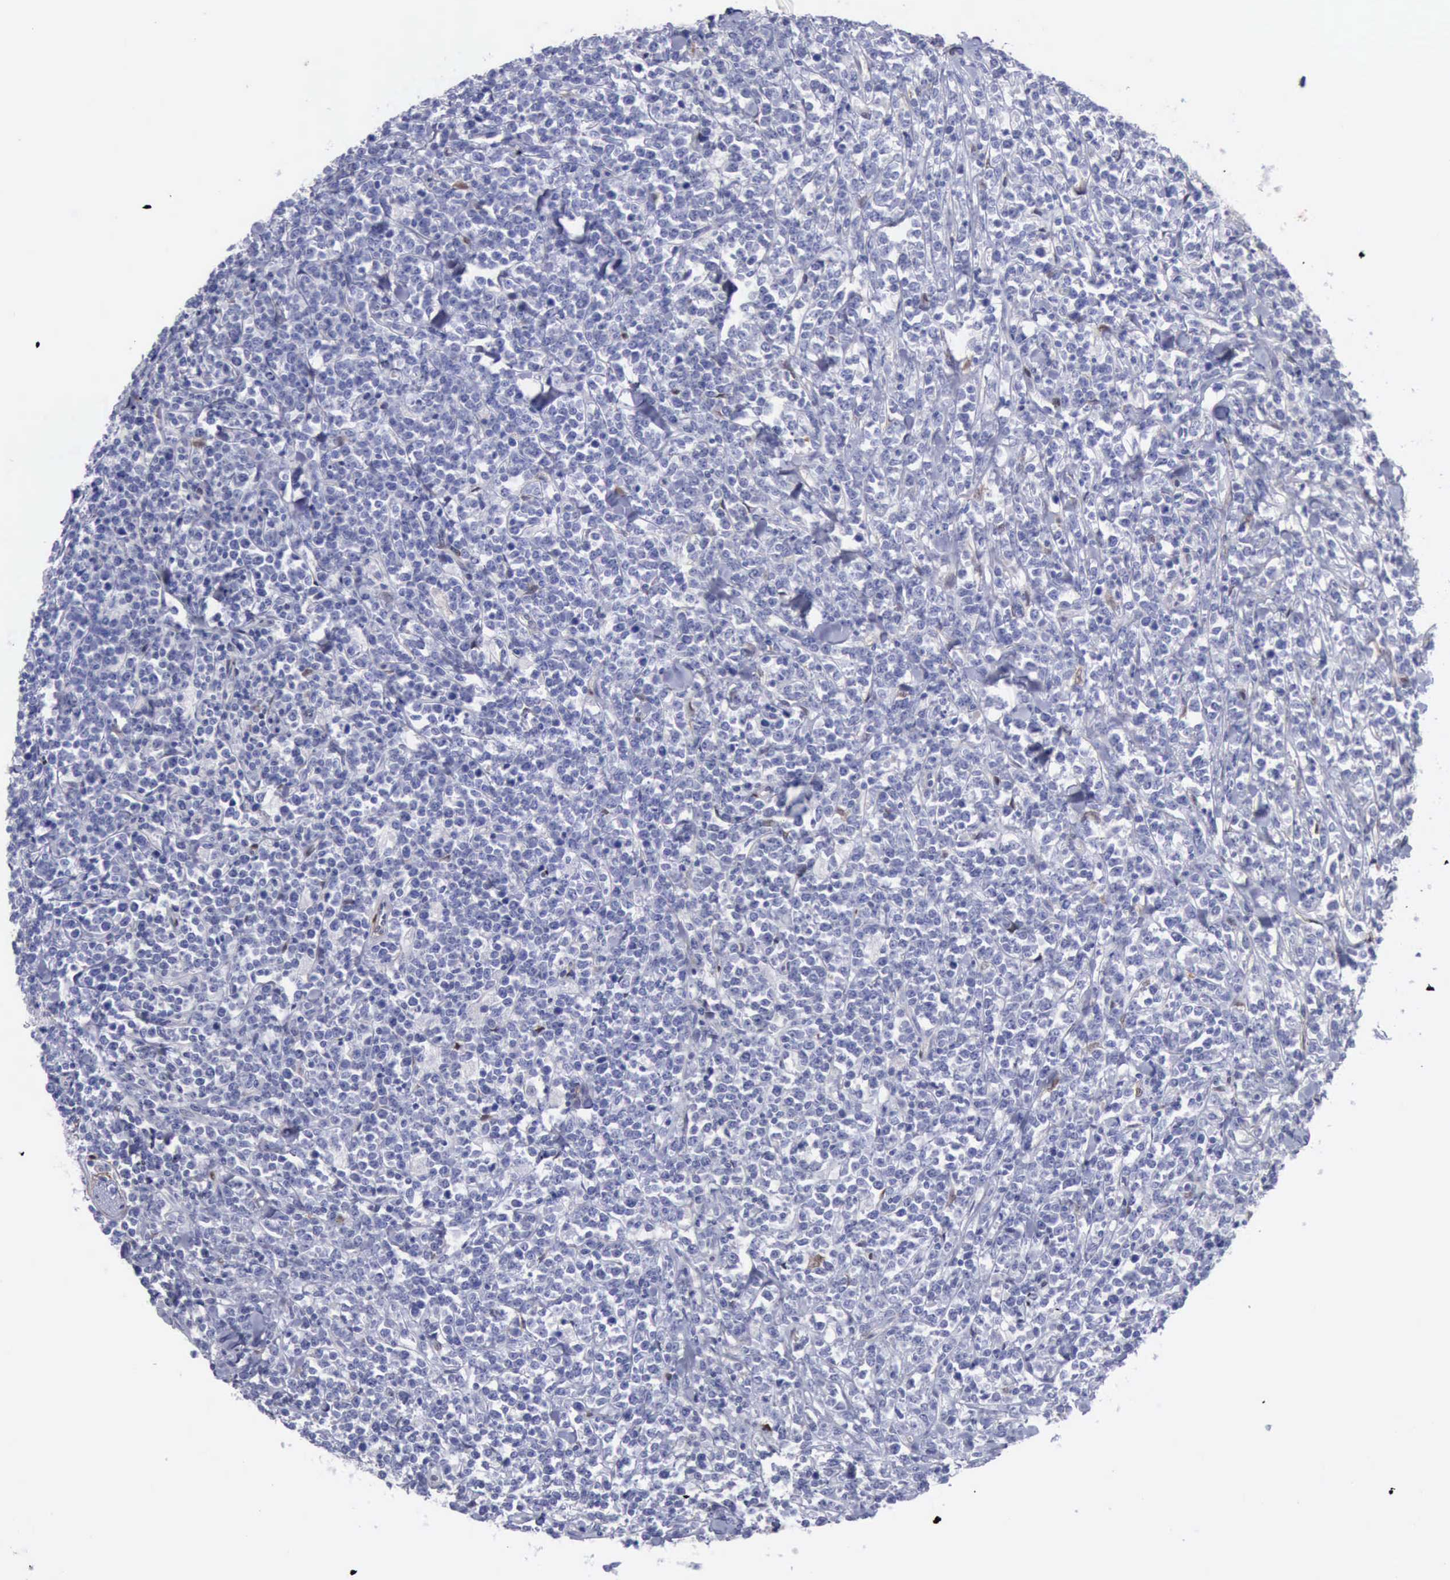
{"staining": {"intensity": "negative", "quantity": "none", "location": "none"}, "tissue": "lymphoma", "cell_type": "Tumor cells", "image_type": "cancer", "snomed": [{"axis": "morphology", "description": "Malignant lymphoma, non-Hodgkin's type, High grade"}, {"axis": "topography", "description": "Small intestine"}, {"axis": "topography", "description": "Colon"}], "caption": "Immunohistochemistry of lymphoma demonstrates no positivity in tumor cells.", "gene": "FHL1", "patient": {"sex": "male", "age": 8}}